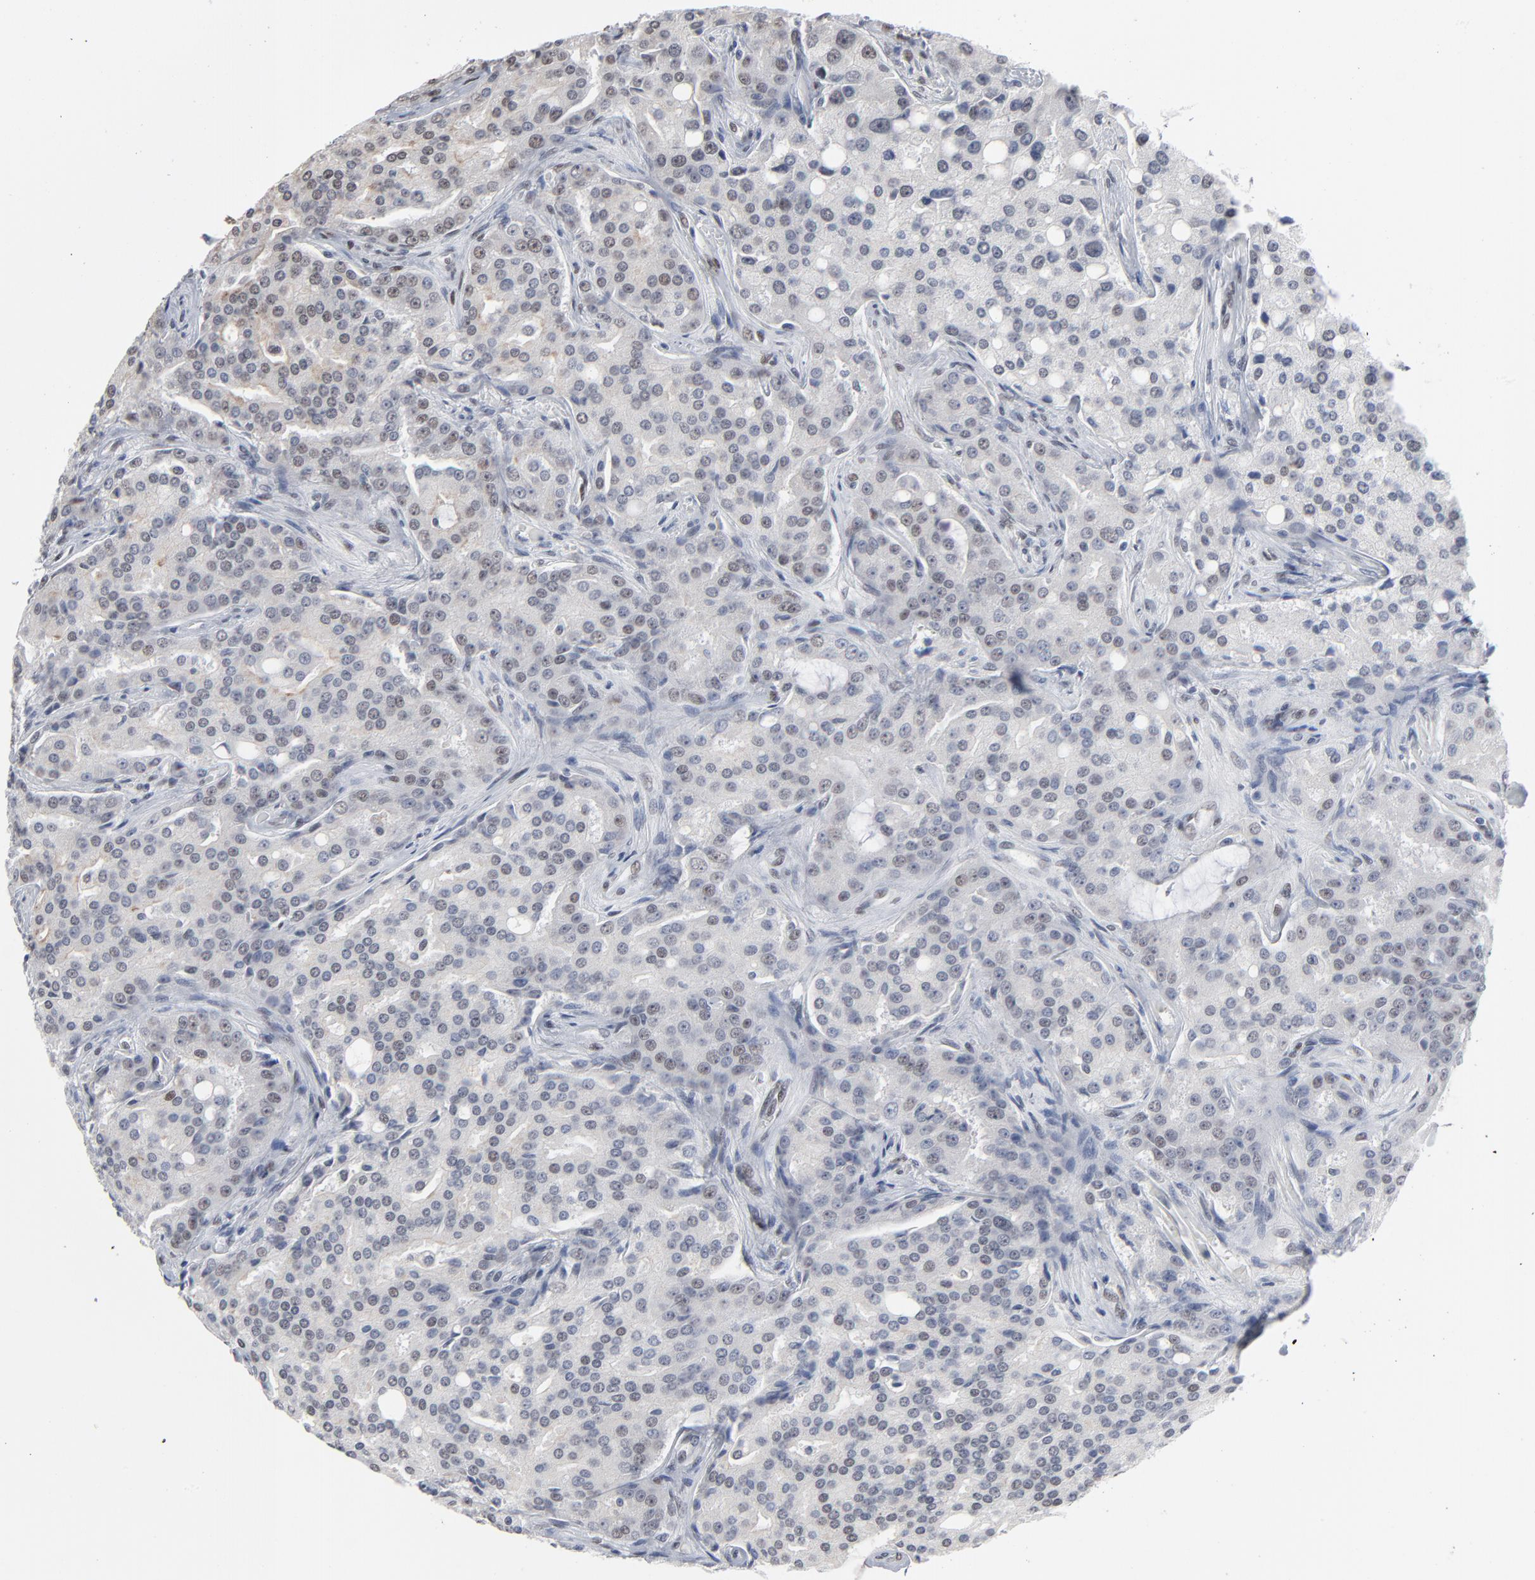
{"staining": {"intensity": "negative", "quantity": "none", "location": "none"}, "tissue": "prostate cancer", "cell_type": "Tumor cells", "image_type": "cancer", "snomed": [{"axis": "morphology", "description": "Adenocarcinoma, High grade"}, {"axis": "topography", "description": "Prostate"}], "caption": "Tumor cells are negative for protein expression in human prostate high-grade adenocarcinoma.", "gene": "ATF7", "patient": {"sex": "male", "age": 72}}